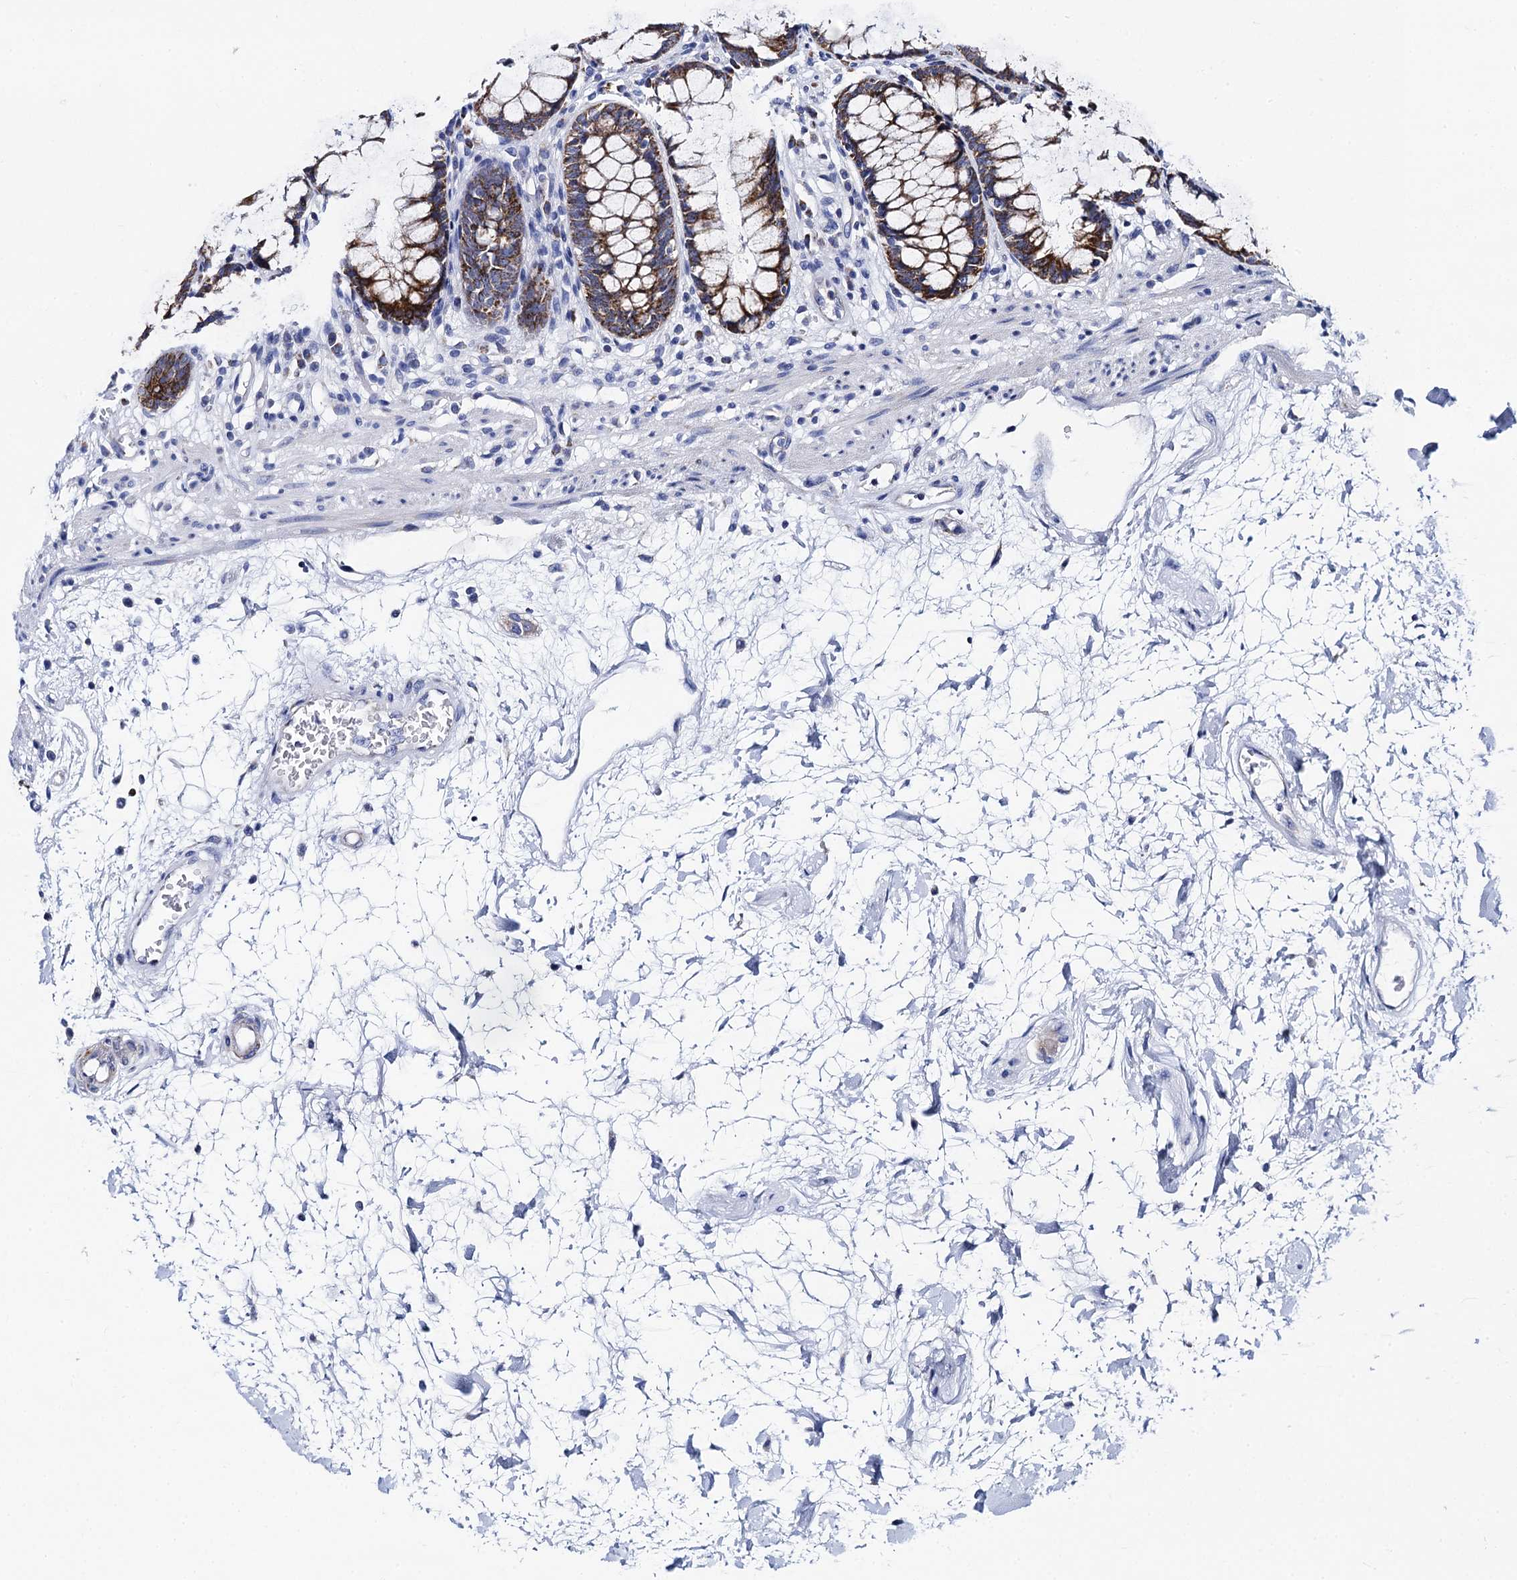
{"staining": {"intensity": "moderate", "quantity": ">75%", "location": "cytoplasmic/membranous"}, "tissue": "rectum", "cell_type": "Glandular cells", "image_type": "normal", "snomed": [{"axis": "morphology", "description": "Normal tissue, NOS"}, {"axis": "topography", "description": "Rectum"}], "caption": "This is an image of IHC staining of benign rectum, which shows moderate positivity in the cytoplasmic/membranous of glandular cells.", "gene": "ACADSB", "patient": {"sex": "male", "age": 64}}